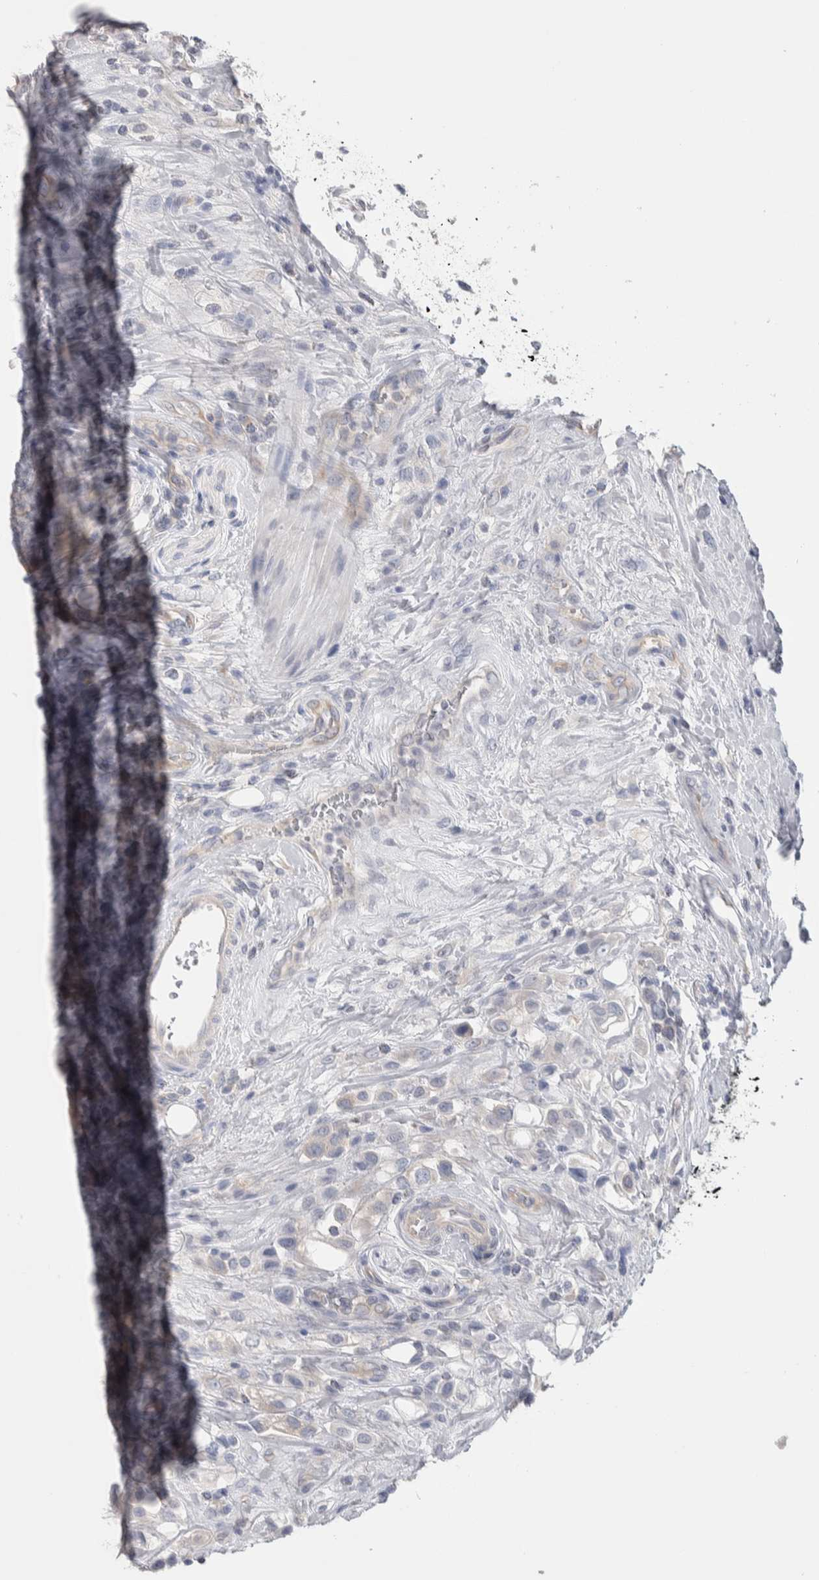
{"staining": {"intensity": "negative", "quantity": "none", "location": "none"}, "tissue": "urothelial cancer", "cell_type": "Tumor cells", "image_type": "cancer", "snomed": [{"axis": "morphology", "description": "Urothelial carcinoma, High grade"}, {"axis": "topography", "description": "Urinary bladder"}], "caption": "This photomicrograph is of urothelial cancer stained with immunohistochemistry (IHC) to label a protein in brown with the nuclei are counter-stained blue. There is no expression in tumor cells.", "gene": "GPHN", "patient": {"sex": "male", "age": 50}}